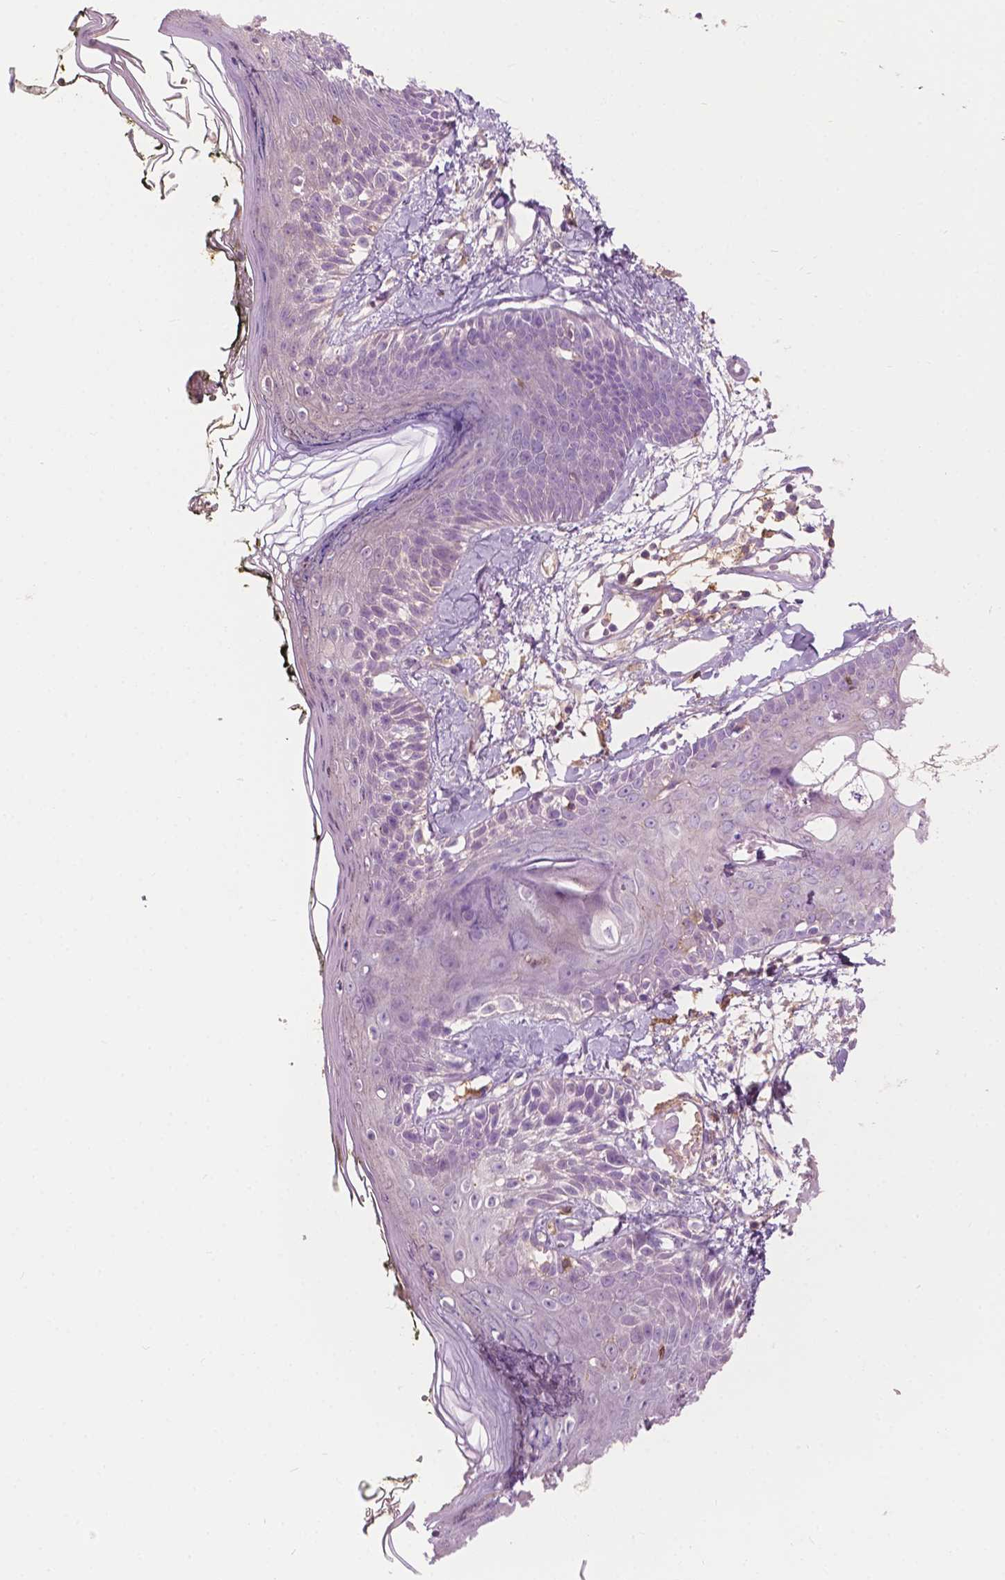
{"staining": {"intensity": "negative", "quantity": "none", "location": "none"}, "tissue": "skin", "cell_type": "Fibroblasts", "image_type": "normal", "snomed": [{"axis": "morphology", "description": "Normal tissue, NOS"}, {"axis": "topography", "description": "Skin"}], "caption": "Immunohistochemistry (IHC) of benign skin displays no expression in fibroblasts.", "gene": "SEMA4A", "patient": {"sex": "male", "age": 76}}